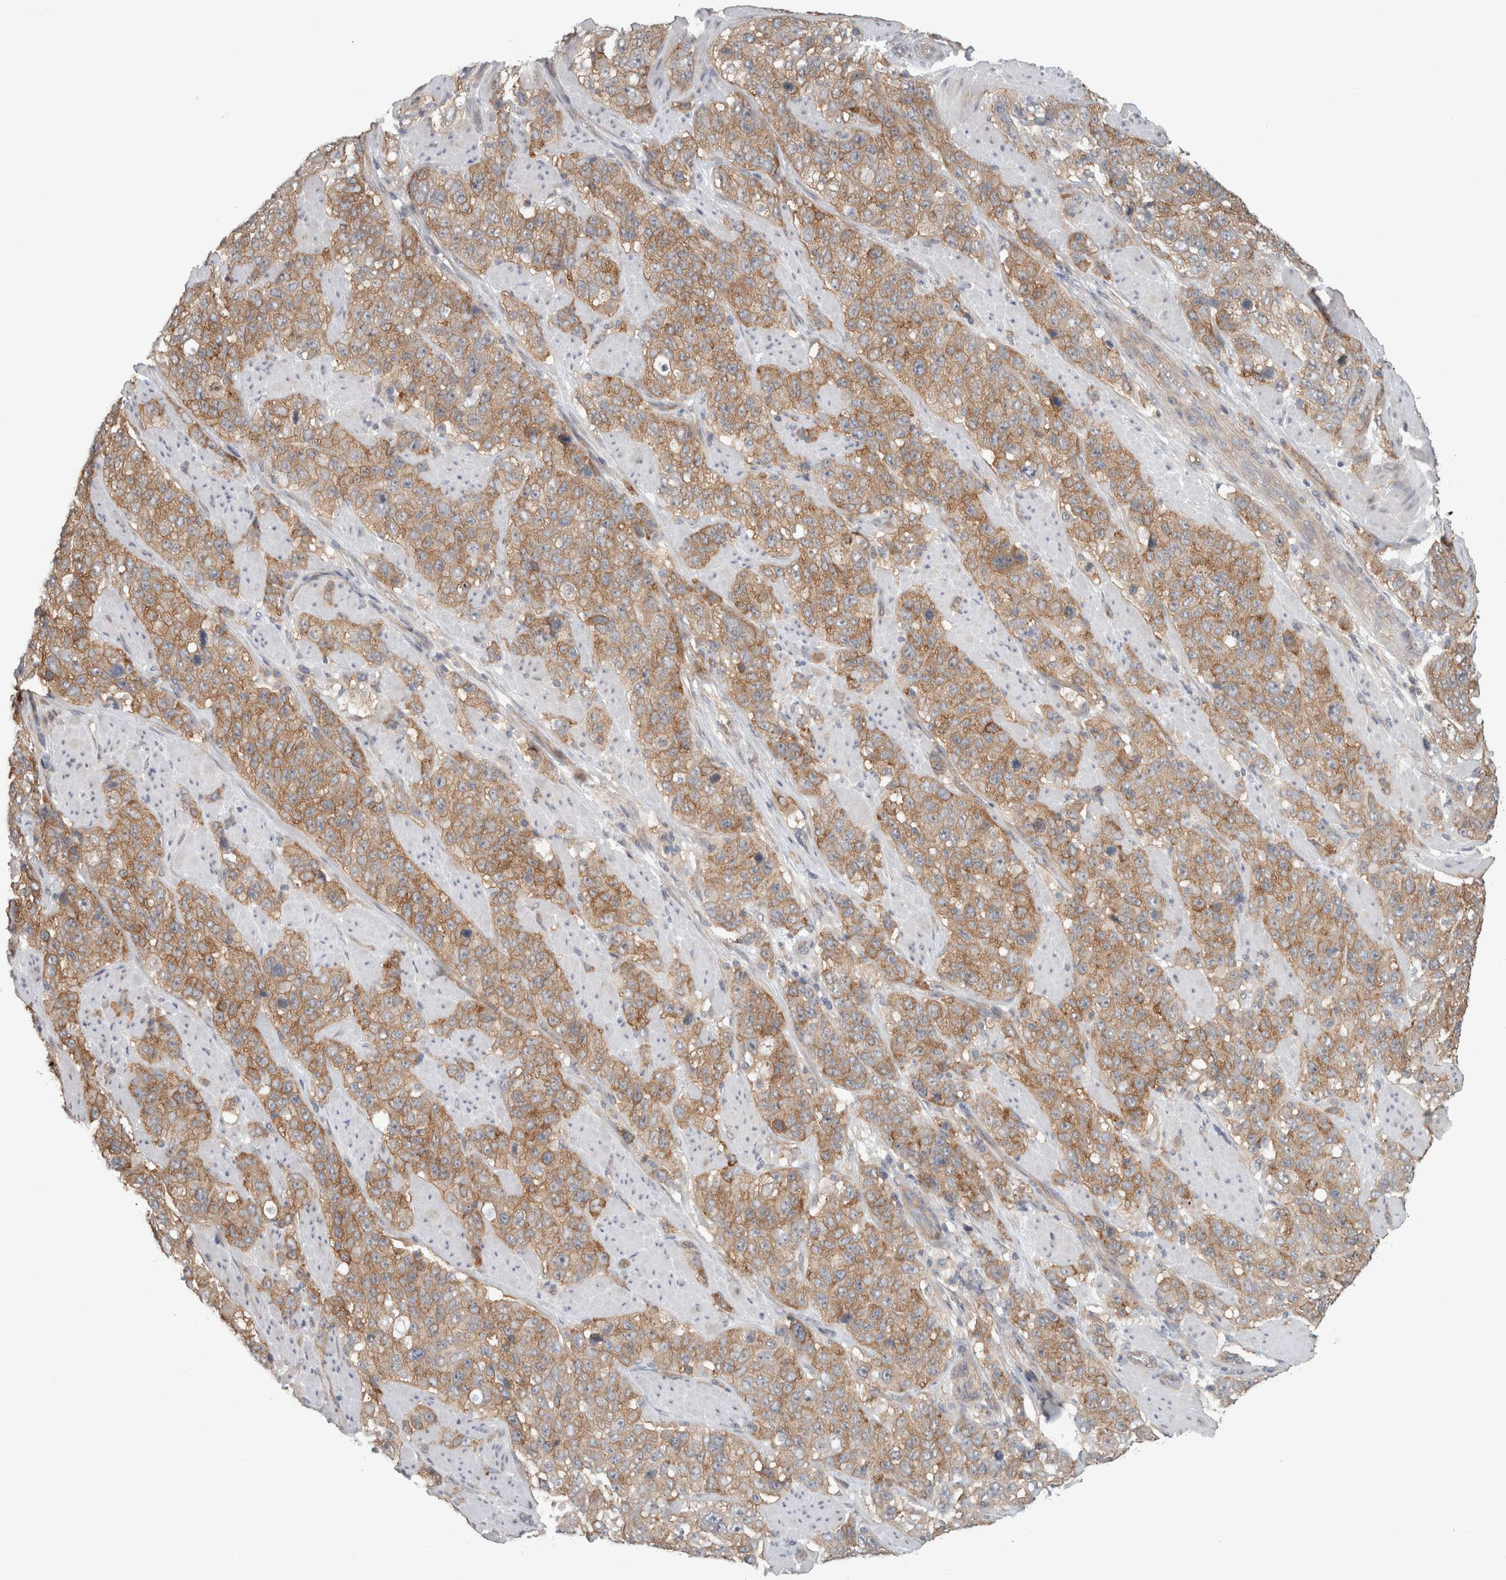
{"staining": {"intensity": "moderate", "quantity": ">75%", "location": "cytoplasmic/membranous"}, "tissue": "stomach cancer", "cell_type": "Tumor cells", "image_type": "cancer", "snomed": [{"axis": "morphology", "description": "Adenocarcinoma, NOS"}, {"axis": "topography", "description": "Stomach"}], "caption": "Stomach cancer (adenocarcinoma) stained with DAB IHC shows medium levels of moderate cytoplasmic/membranous staining in about >75% of tumor cells.", "gene": "RASAL2", "patient": {"sex": "male", "age": 48}}